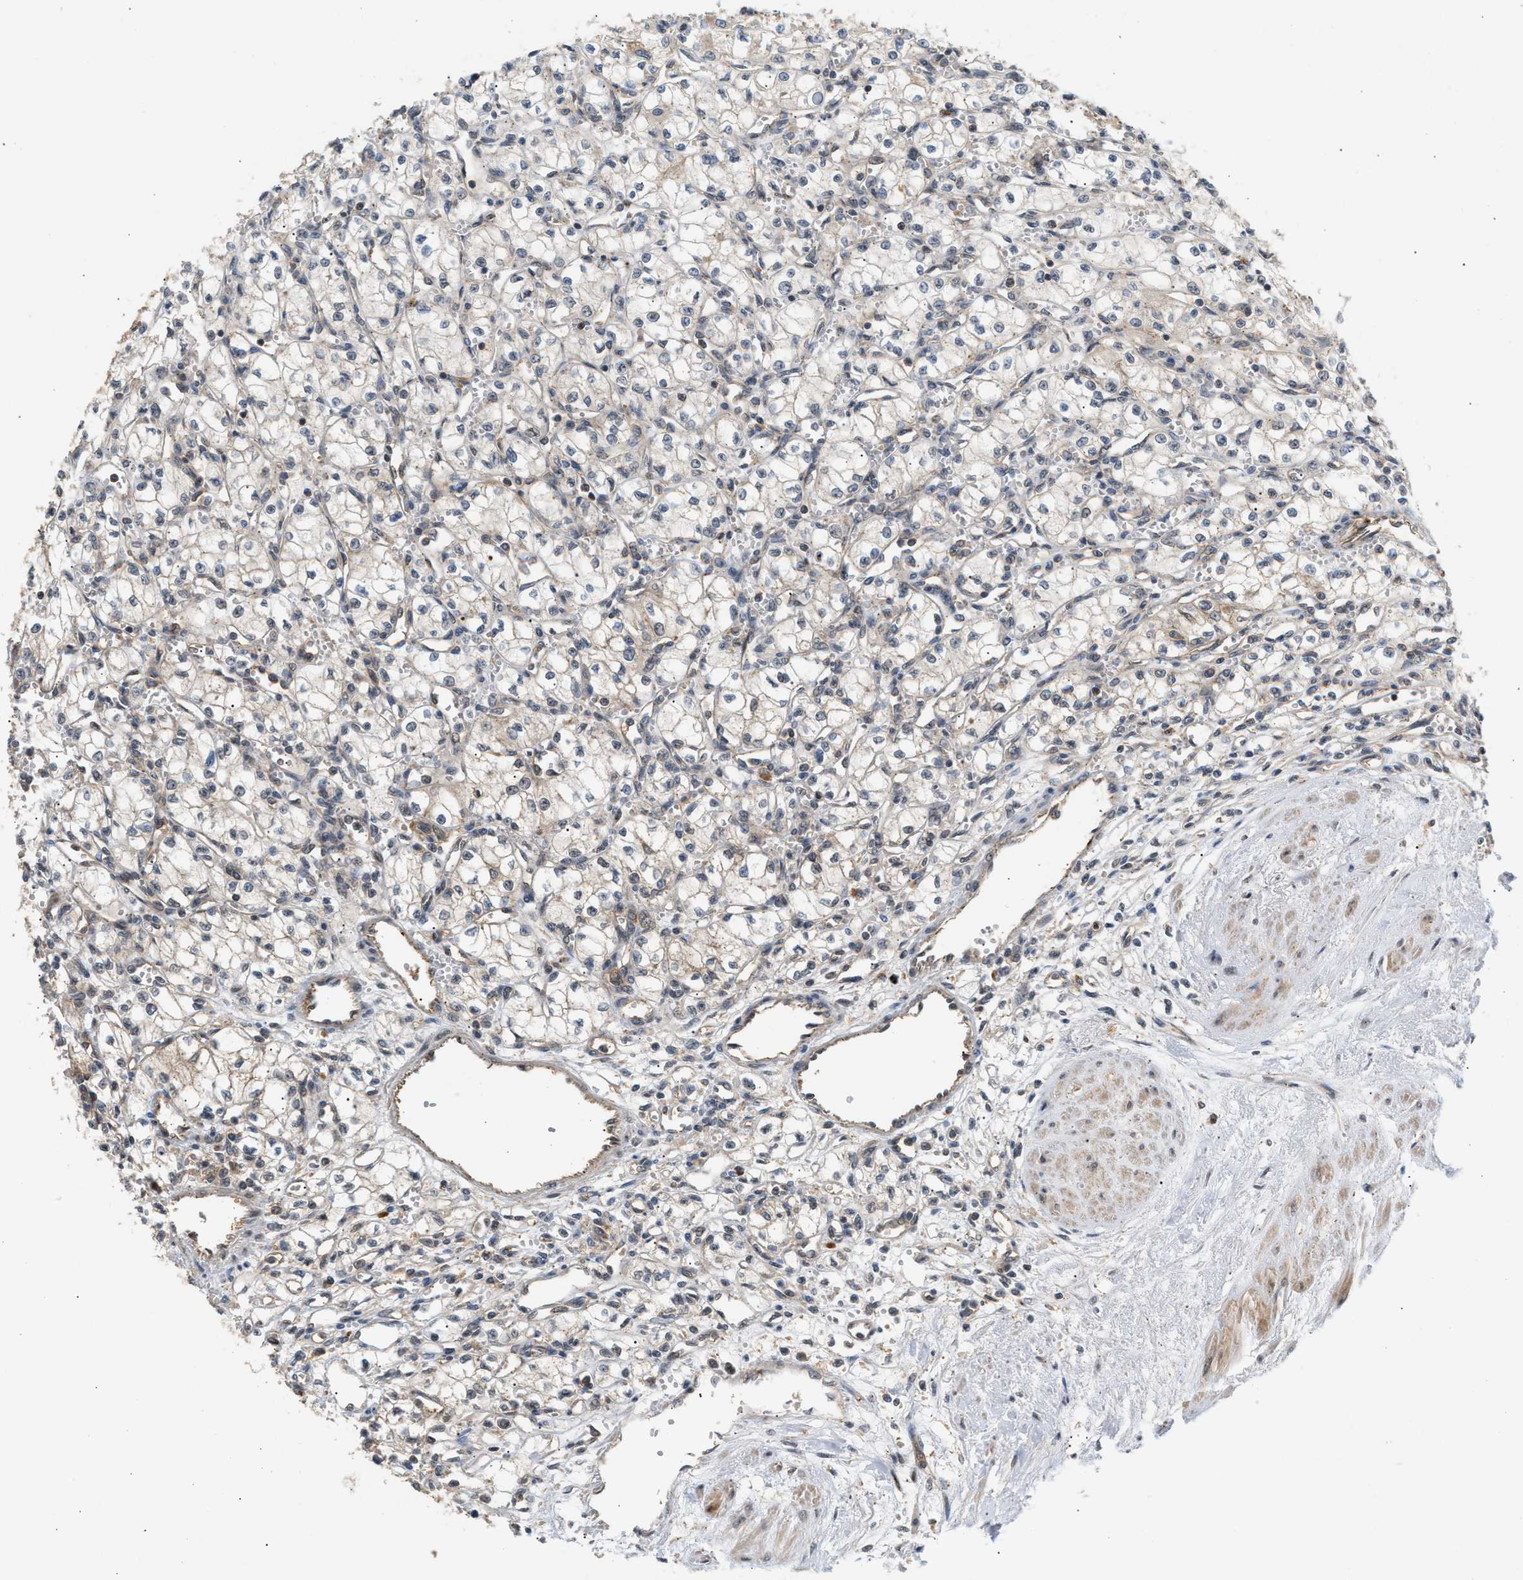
{"staining": {"intensity": "weak", "quantity": "25%-75%", "location": "cytoplasmic/membranous"}, "tissue": "renal cancer", "cell_type": "Tumor cells", "image_type": "cancer", "snomed": [{"axis": "morphology", "description": "Normal tissue, NOS"}, {"axis": "morphology", "description": "Adenocarcinoma, NOS"}, {"axis": "topography", "description": "Kidney"}], "caption": "Protein expression analysis of renal cancer (adenocarcinoma) displays weak cytoplasmic/membranous positivity in about 25%-75% of tumor cells. (IHC, brightfield microscopy, high magnification).", "gene": "MAP2K5", "patient": {"sex": "male", "age": 59}}